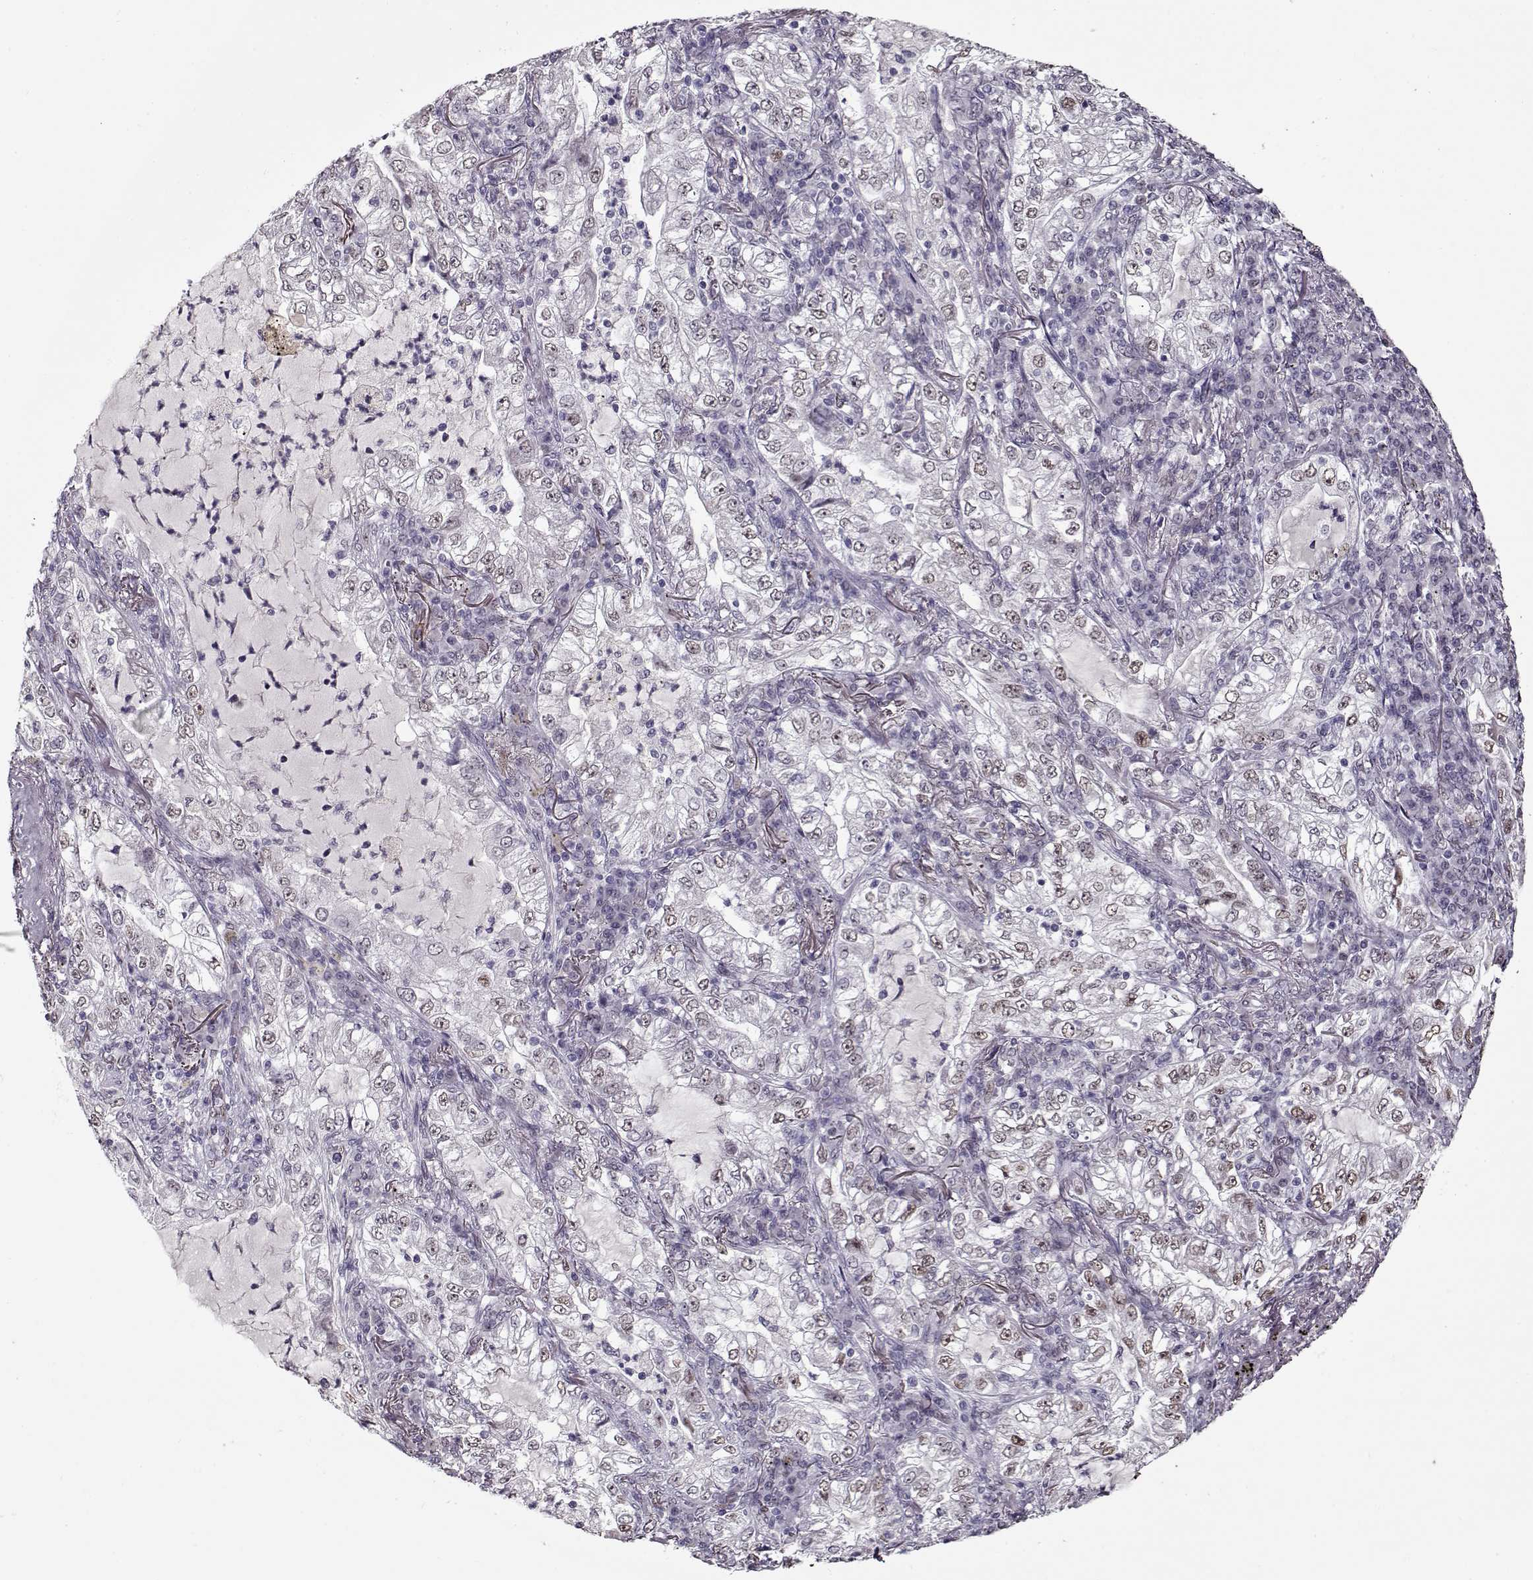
{"staining": {"intensity": "weak", "quantity": "<25%", "location": "nuclear"}, "tissue": "lung cancer", "cell_type": "Tumor cells", "image_type": "cancer", "snomed": [{"axis": "morphology", "description": "Adenocarcinoma, NOS"}, {"axis": "topography", "description": "Lung"}], "caption": "The photomicrograph shows no significant expression in tumor cells of lung adenocarcinoma. (DAB (3,3'-diaminobenzidine) immunohistochemistry, high magnification).", "gene": "PRMT8", "patient": {"sex": "female", "age": 73}}